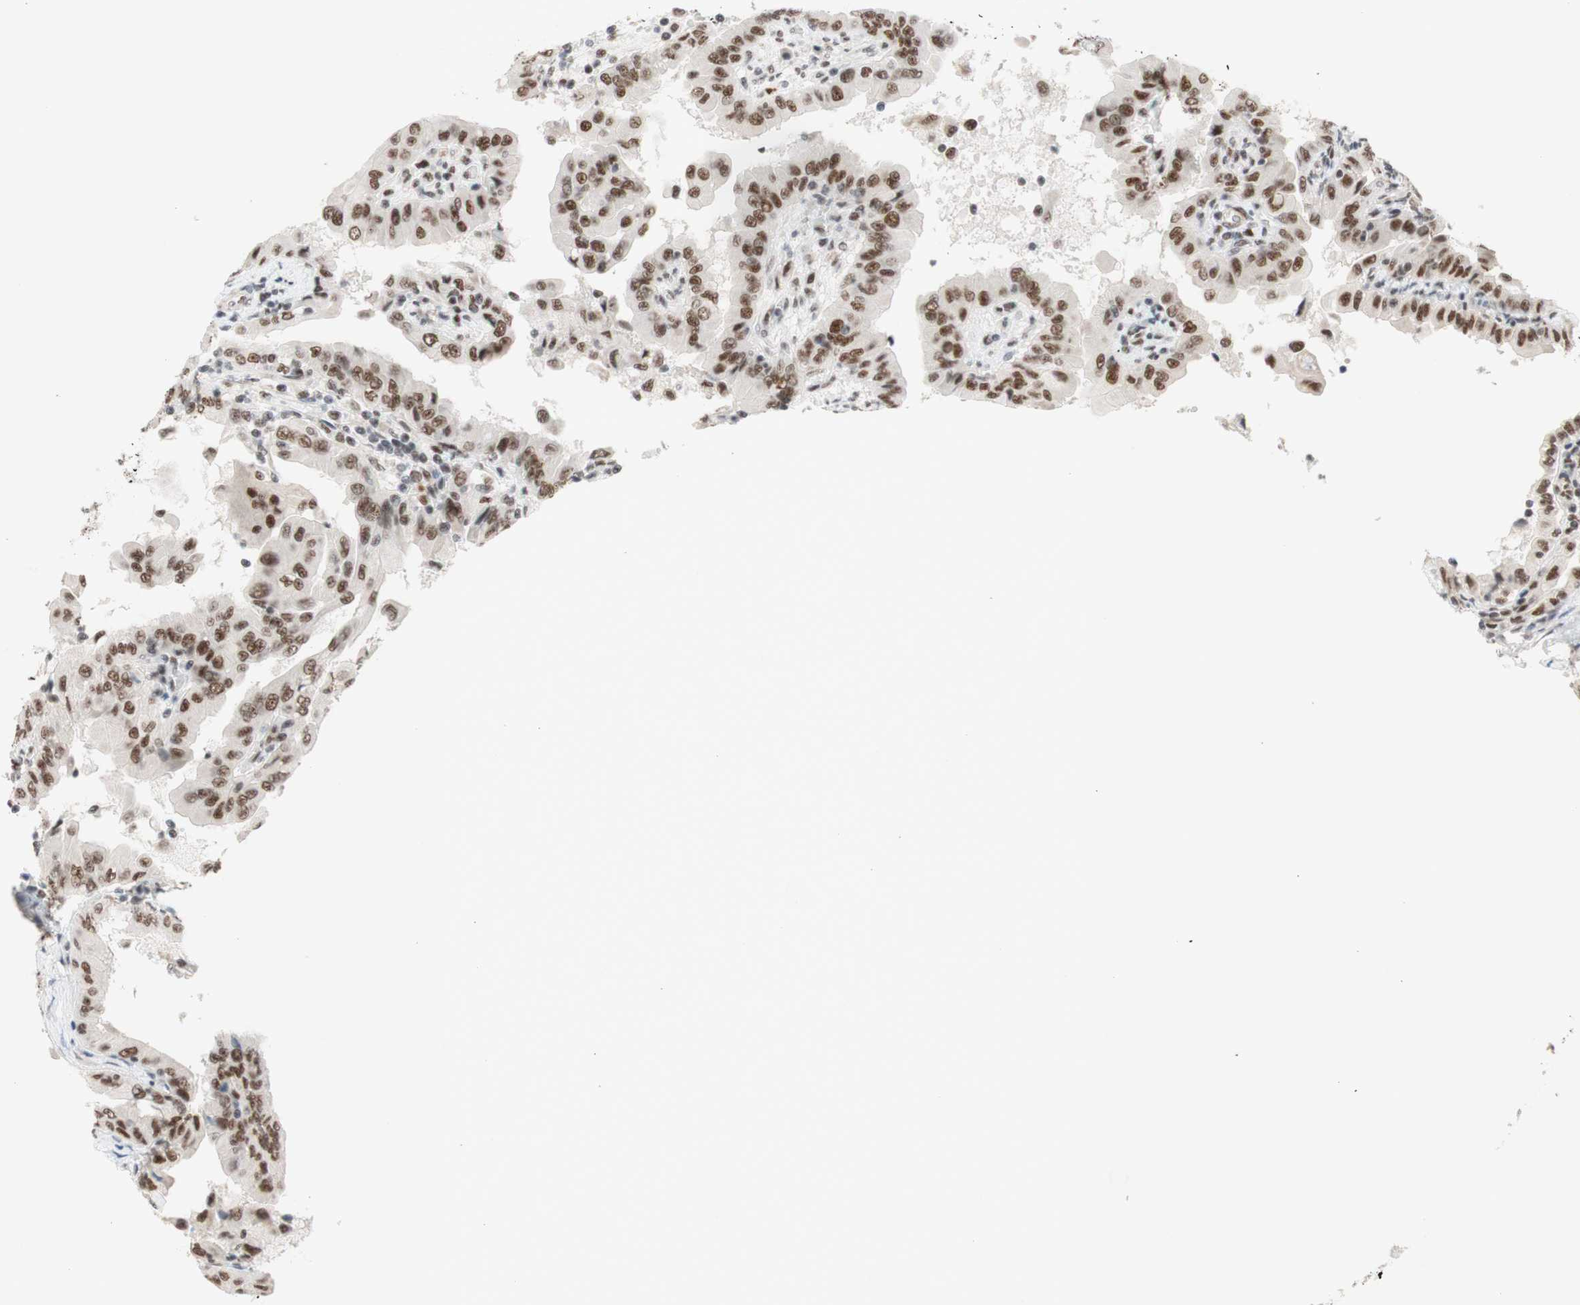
{"staining": {"intensity": "moderate", "quantity": ">75%", "location": "nuclear"}, "tissue": "thyroid cancer", "cell_type": "Tumor cells", "image_type": "cancer", "snomed": [{"axis": "morphology", "description": "Papillary adenocarcinoma, NOS"}, {"axis": "topography", "description": "Thyroid gland"}], "caption": "A brown stain labels moderate nuclear expression of a protein in thyroid papillary adenocarcinoma tumor cells.", "gene": "PRPF19", "patient": {"sex": "male", "age": 33}}